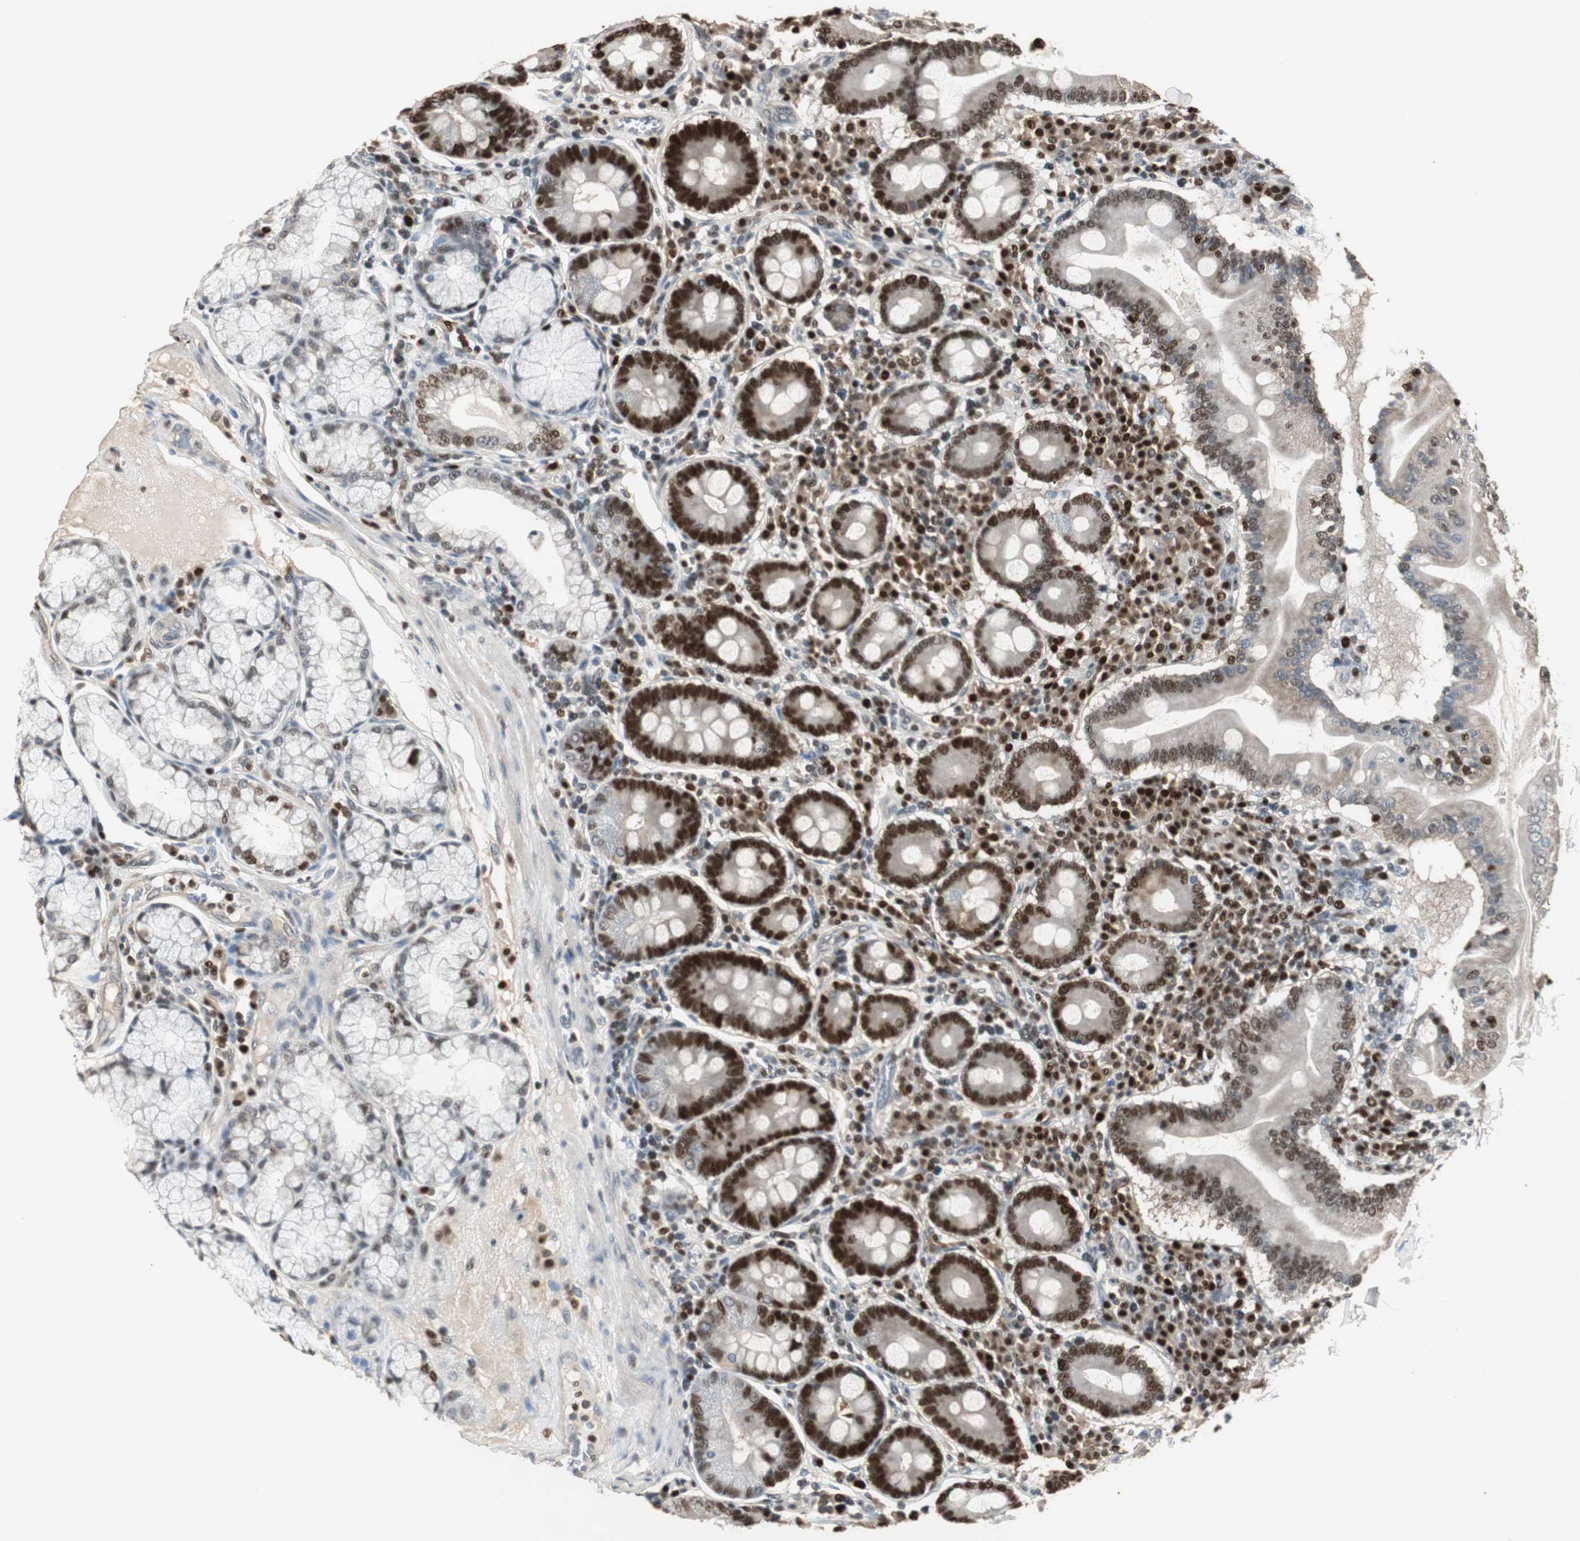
{"staining": {"intensity": "strong", "quantity": ">75%", "location": "nuclear"}, "tissue": "duodenum", "cell_type": "Glandular cells", "image_type": "normal", "snomed": [{"axis": "morphology", "description": "Normal tissue, NOS"}, {"axis": "topography", "description": "Duodenum"}], "caption": "Duodenum stained with DAB immunohistochemistry (IHC) shows high levels of strong nuclear positivity in about >75% of glandular cells.", "gene": "FEN1", "patient": {"sex": "male", "age": 50}}